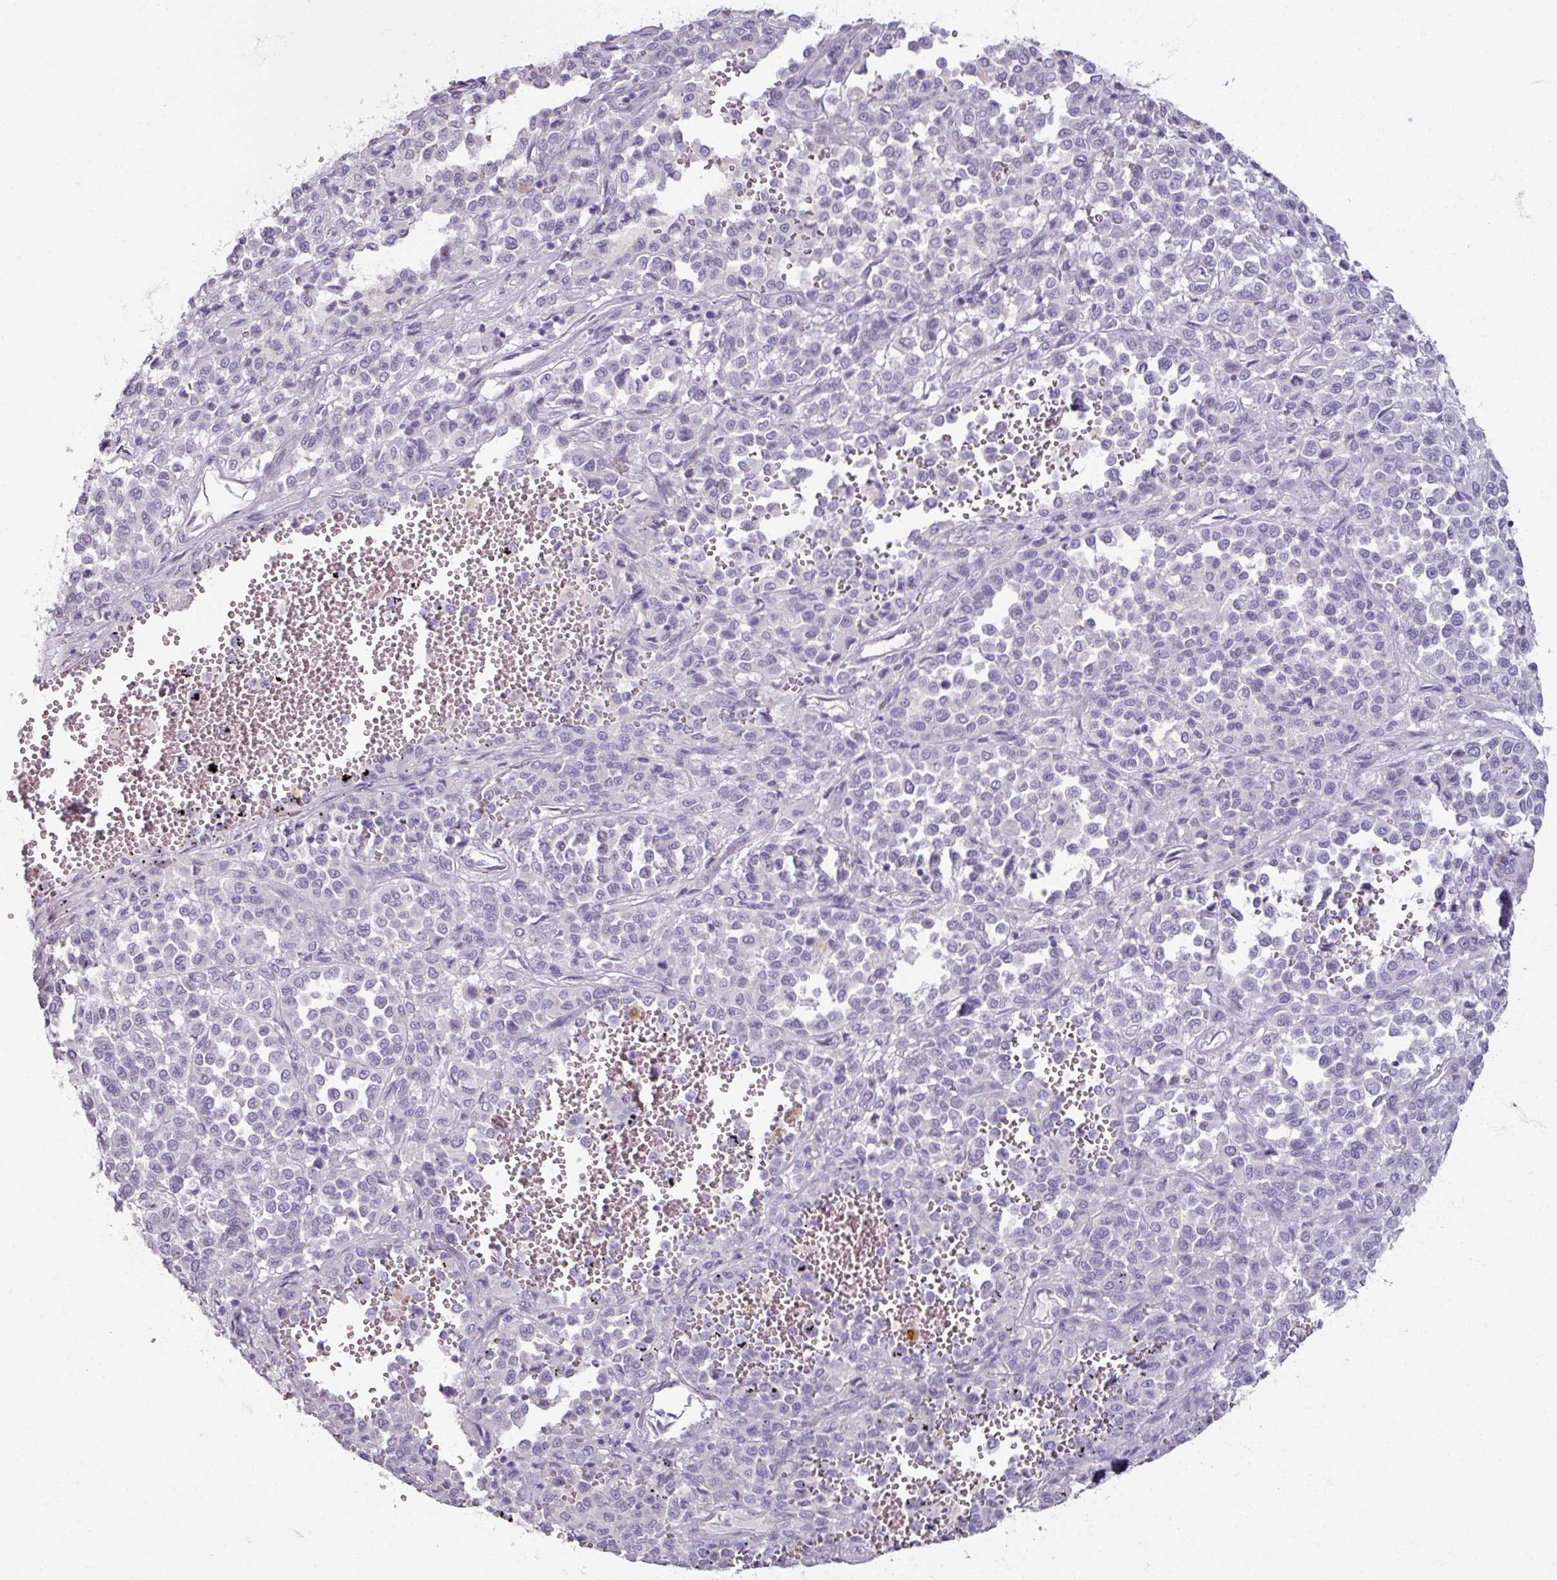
{"staining": {"intensity": "negative", "quantity": "none", "location": "none"}, "tissue": "melanoma", "cell_type": "Tumor cells", "image_type": "cancer", "snomed": [{"axis": "morphology", "description": "Malignant melanoma, Metastatic site"}, {"axis": "topography", "description": "Pancreas"}], "caption": "A histopathology image of human melanoma is negative for staining in tumor cells.", "gene": "TG", "patient": {"sex": "female", "age": 30}}